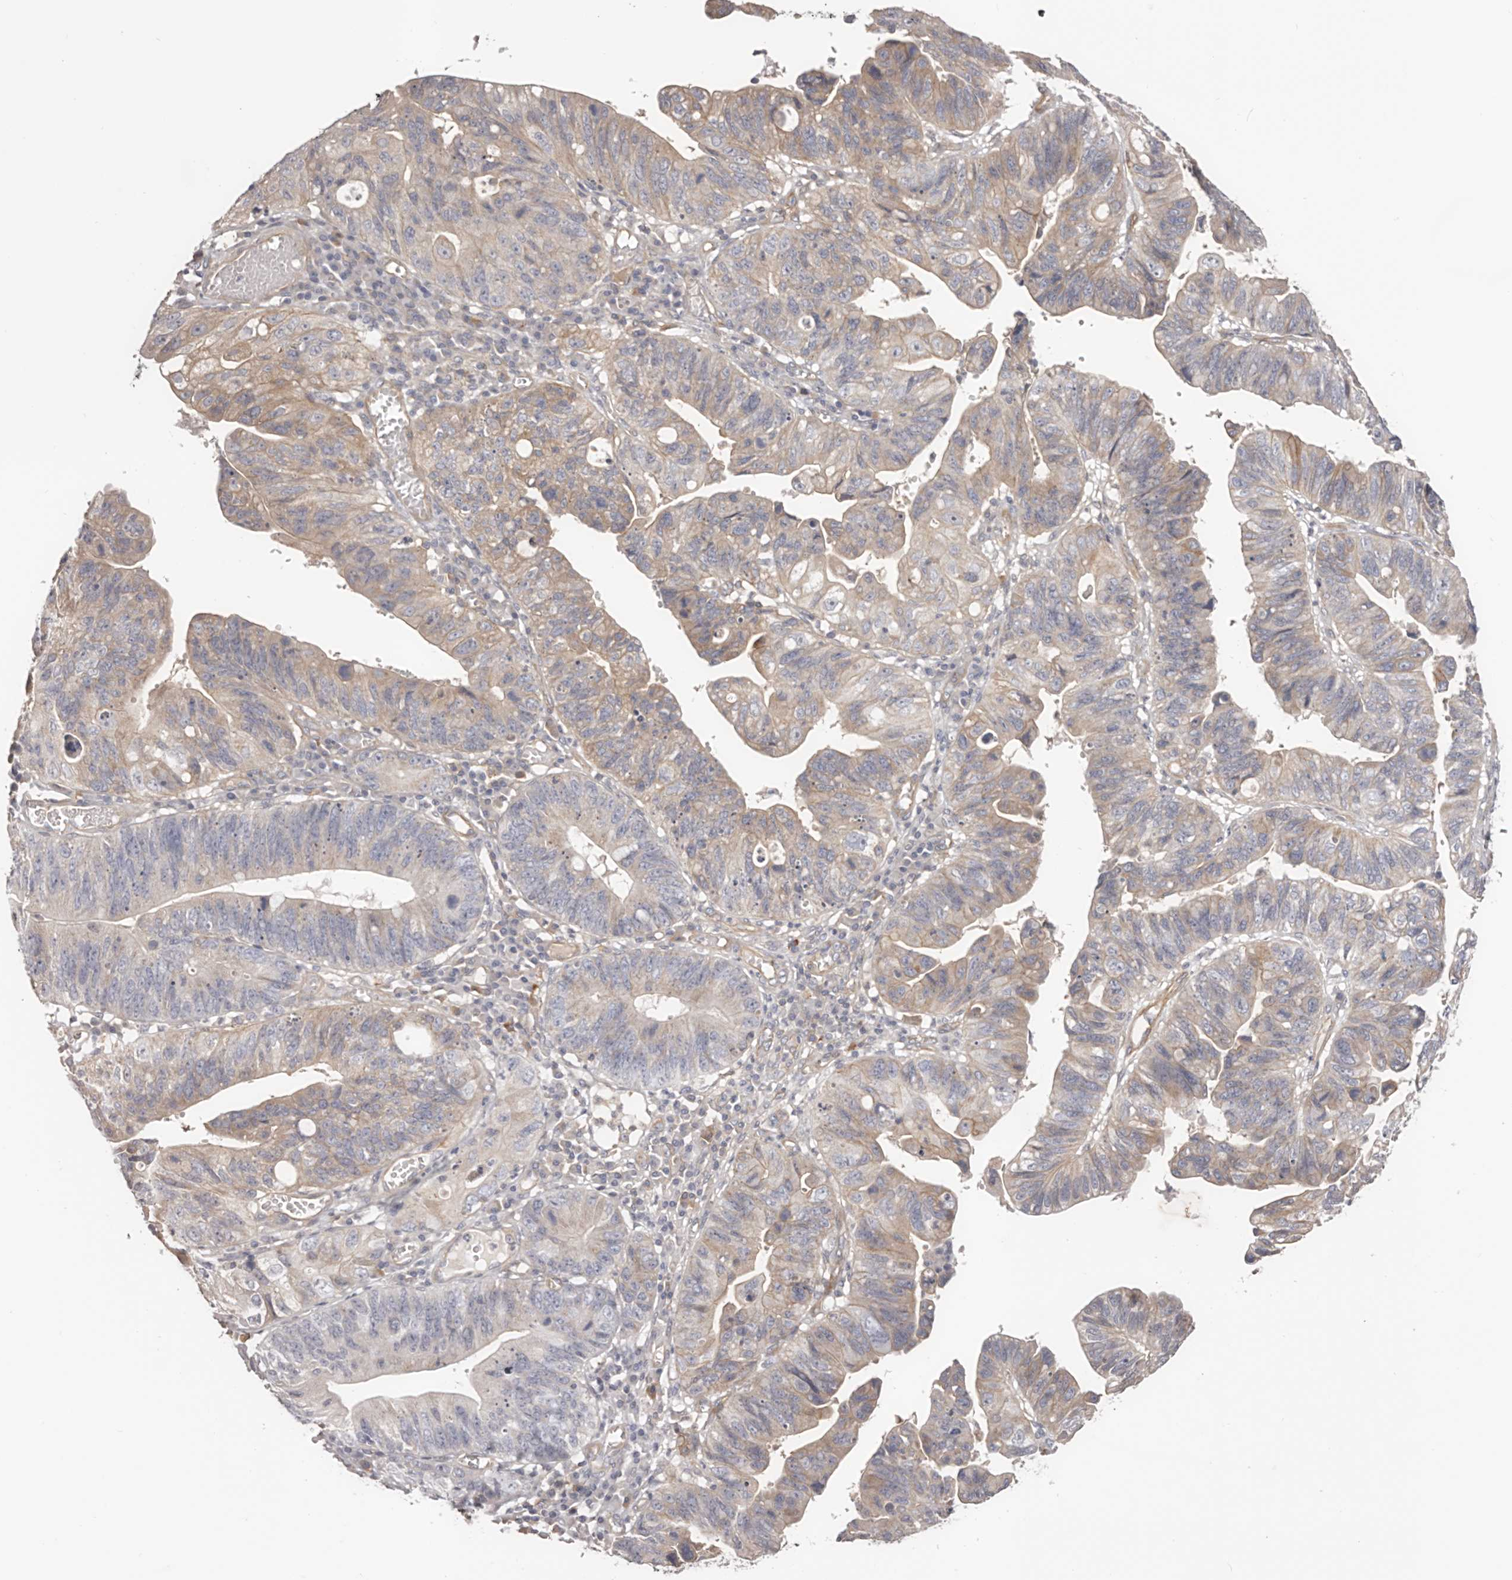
{"staining": {"intensity": "weak", "quantity": "<25%", "location": "cytoplasmic/membranous"}, "tissue": "stomach cancer", "cell_type": "Tumor cells", "image_type": "cancer", "snomed": [{"axis": "morphology", "description": "Adenocarcinoma, NOS"}, {"axis": "topography", "description": "Stomach"}], "caption": "A photomicrograph of stomach cancer stained for a protein displays no brown staining in tumor cells.", "gene": "DMRT2", "patient": {"sex": "male", "age": 59}}